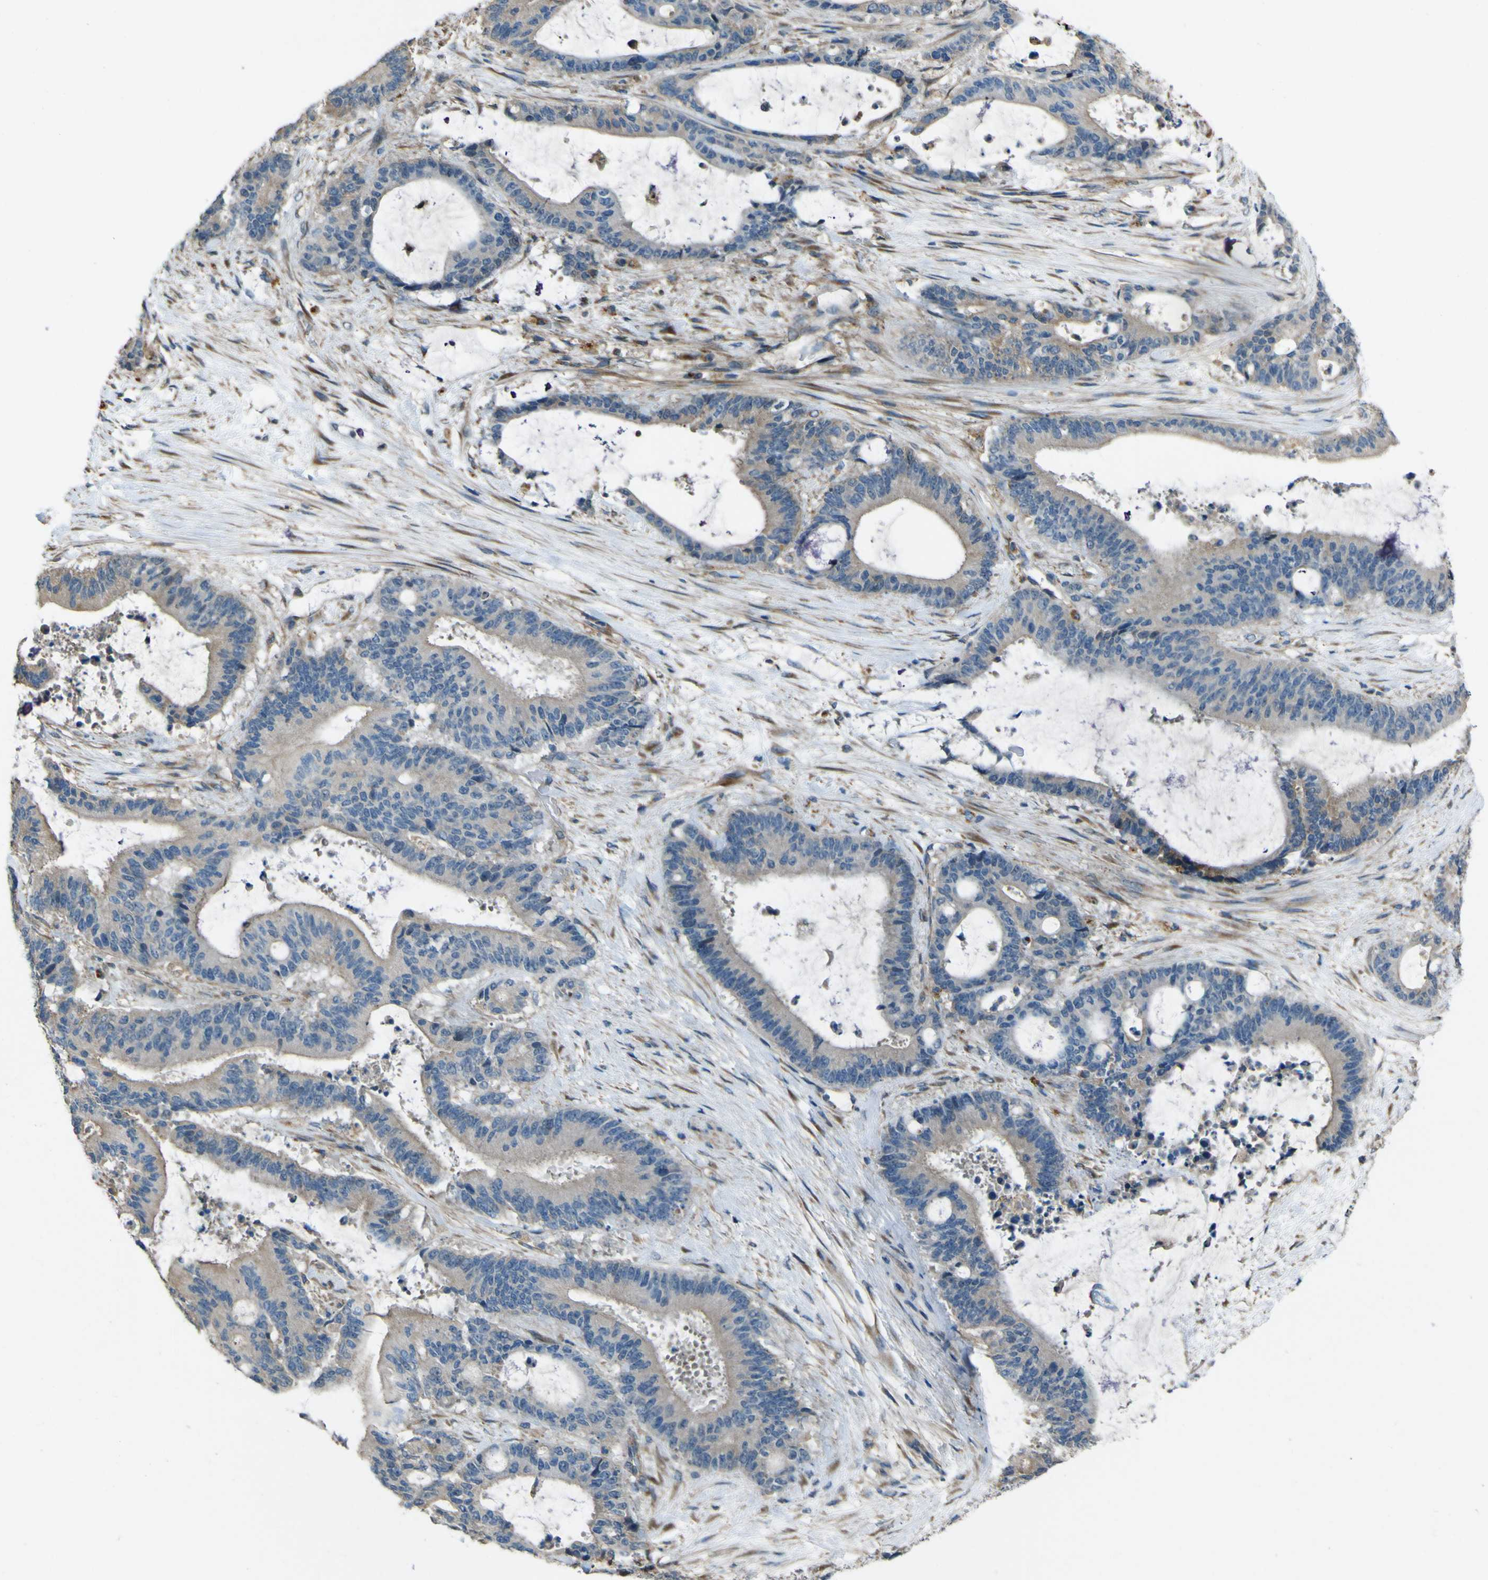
{"staining": {"intensity": "weak", "quantity": "25%-75%", "location": "cytoplasmic/membranous"}, "tissue": "liver cancer", "cell_type": "Tumor cells", "image_type": "cancer", "snomed": [{"axis": "morphology", "description": "Normal tissue, NOS"}, {"axis": "morphology", "description": "Cholangiocarcinoma"}, {"axis": "topography", "description": "Liver"}, {"axis": "topography", "description": "Peripheral nerve tissue"}], "caption": "High-power microscopy captured an IHC micrograph of liver cancer, revealing weak cytoplasmic/membranous staining in about 25%-75% of tumor cells.", "gene": "NAALADL2", "patient": {"sex": "female", "age": 73}}